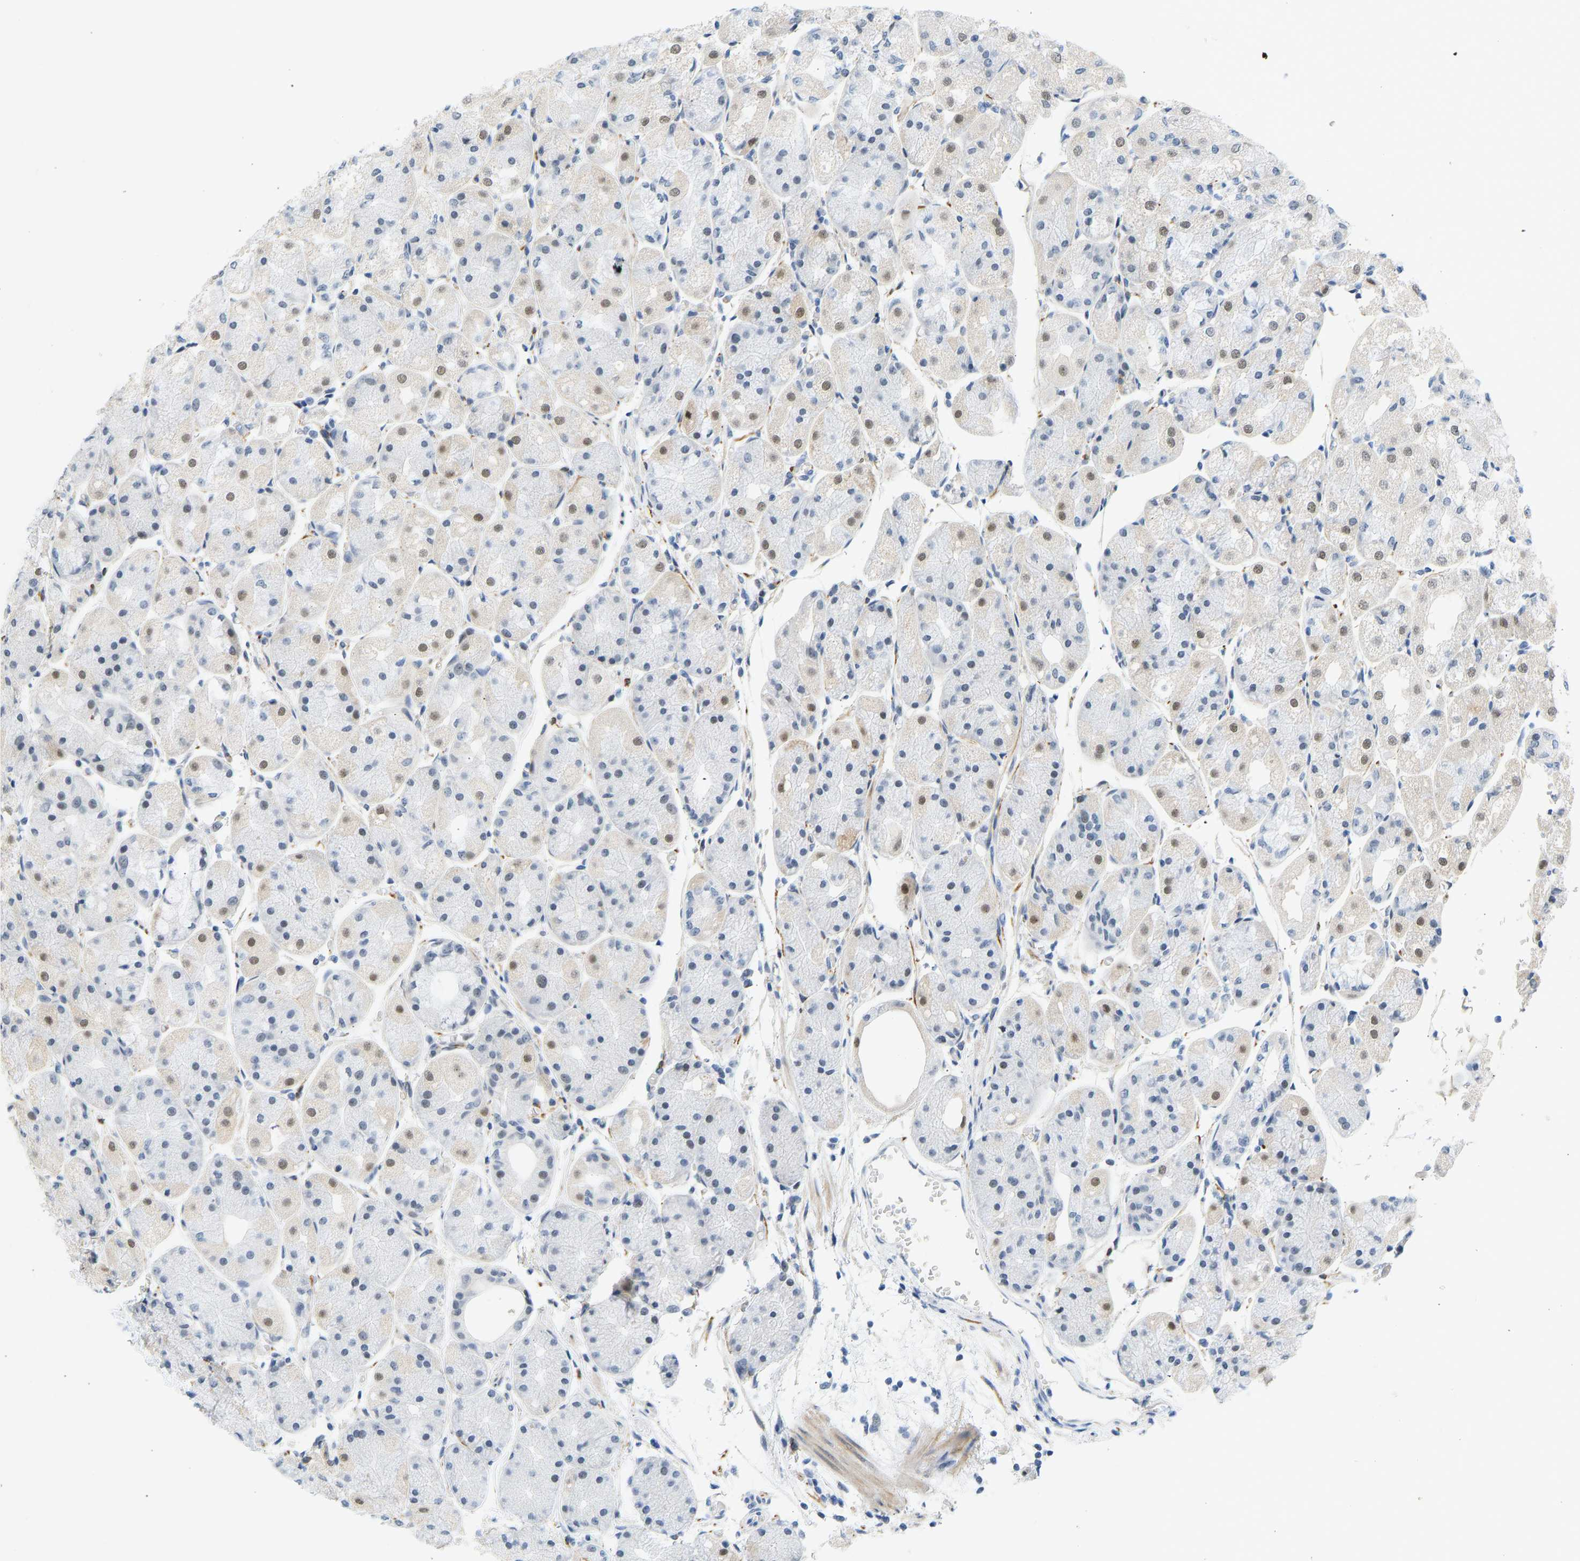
{"staining": {"intensity": "weak", "quantity": "<25%", "location": "nuclear"}, "tissue": "stomach", "cell_type": "Glandular cells", "image_type": "normal", "snomed": [{"axis": "morphology", "description": "Normal tissue, NOS"}, {"axis": "topography", "description": "Stomach, upper"}], "caption": "The histopathology image demonstrates no significant positivity in glandular cells of stomach. (Brightfield microscopy of DAB (3,3'-diaminobenzidine) IHC at high magnification).", "gene": "BAG1", "patient": {"sex": "male", "age": 72}}